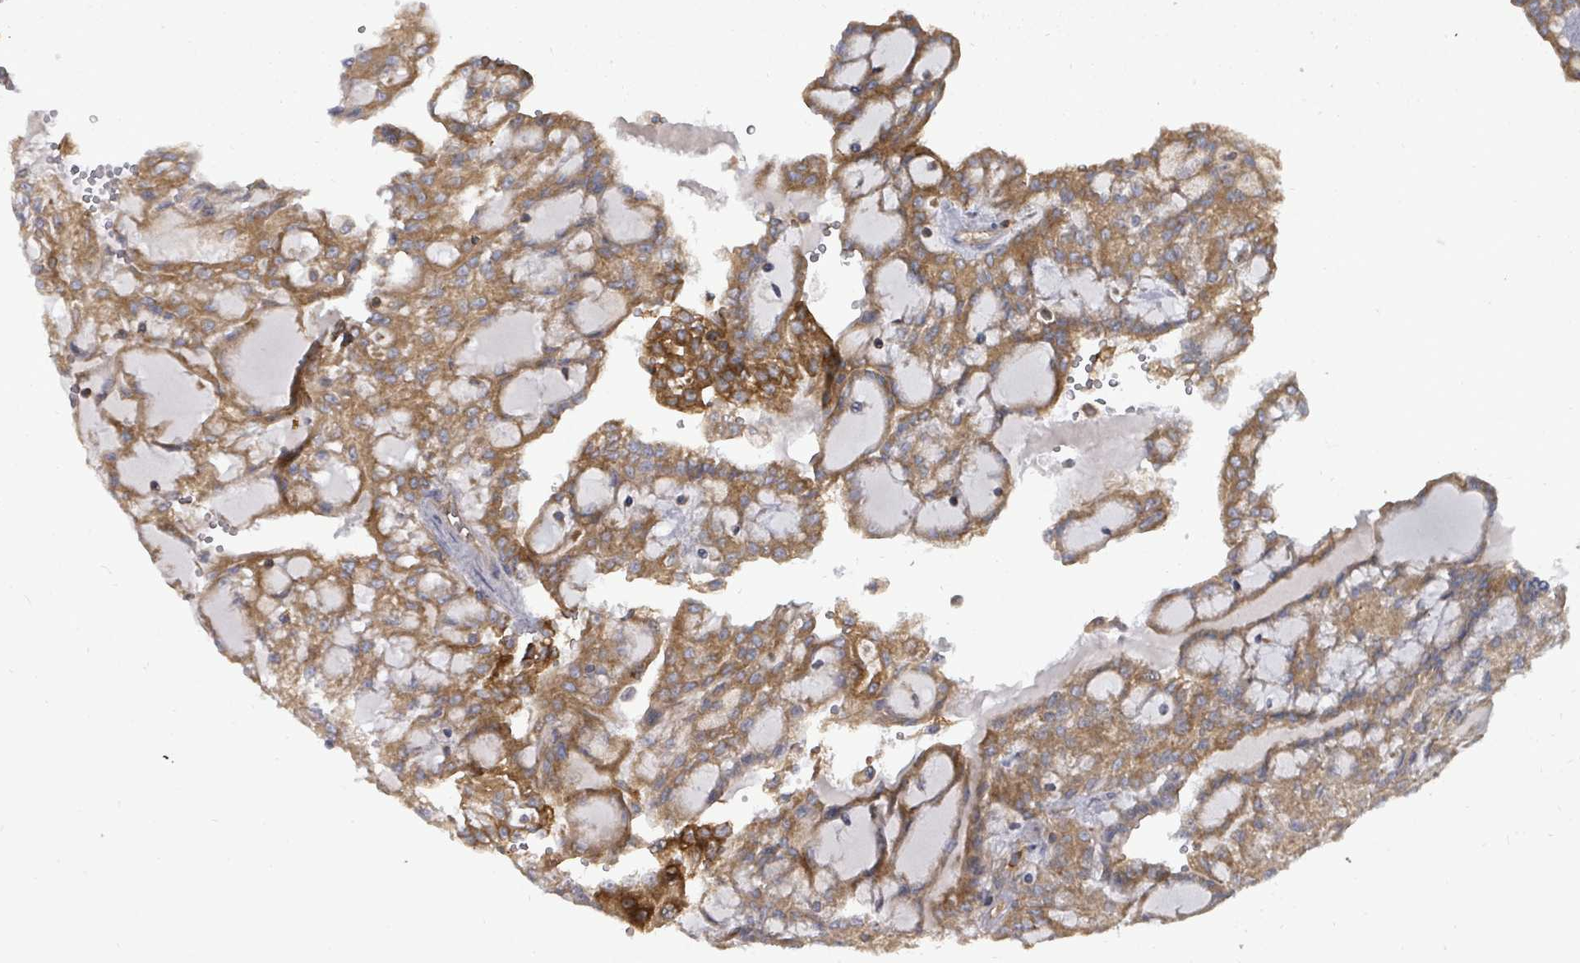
{"staining": {"intensity": "moderate", "quantity": ">75%", "location": "cytoplasmic/membranous"}, "tissue": "renal cancer", "cell_type": "Tumor cells", "image_type": "cancer", "snomed": [{"axis": "morphology", "description": "Adenocarcinoma, NOS"}, {"axis": "topography", "description": "Kidney"}], "caption": "Protein staining by IHC reveals moderate cytoplasmic/membranous expression in approximately >75% of tumor cells in renal adenocarcinoma.", "gene": "EIF3C", "patient": {"sex": "male", "age": 63}}